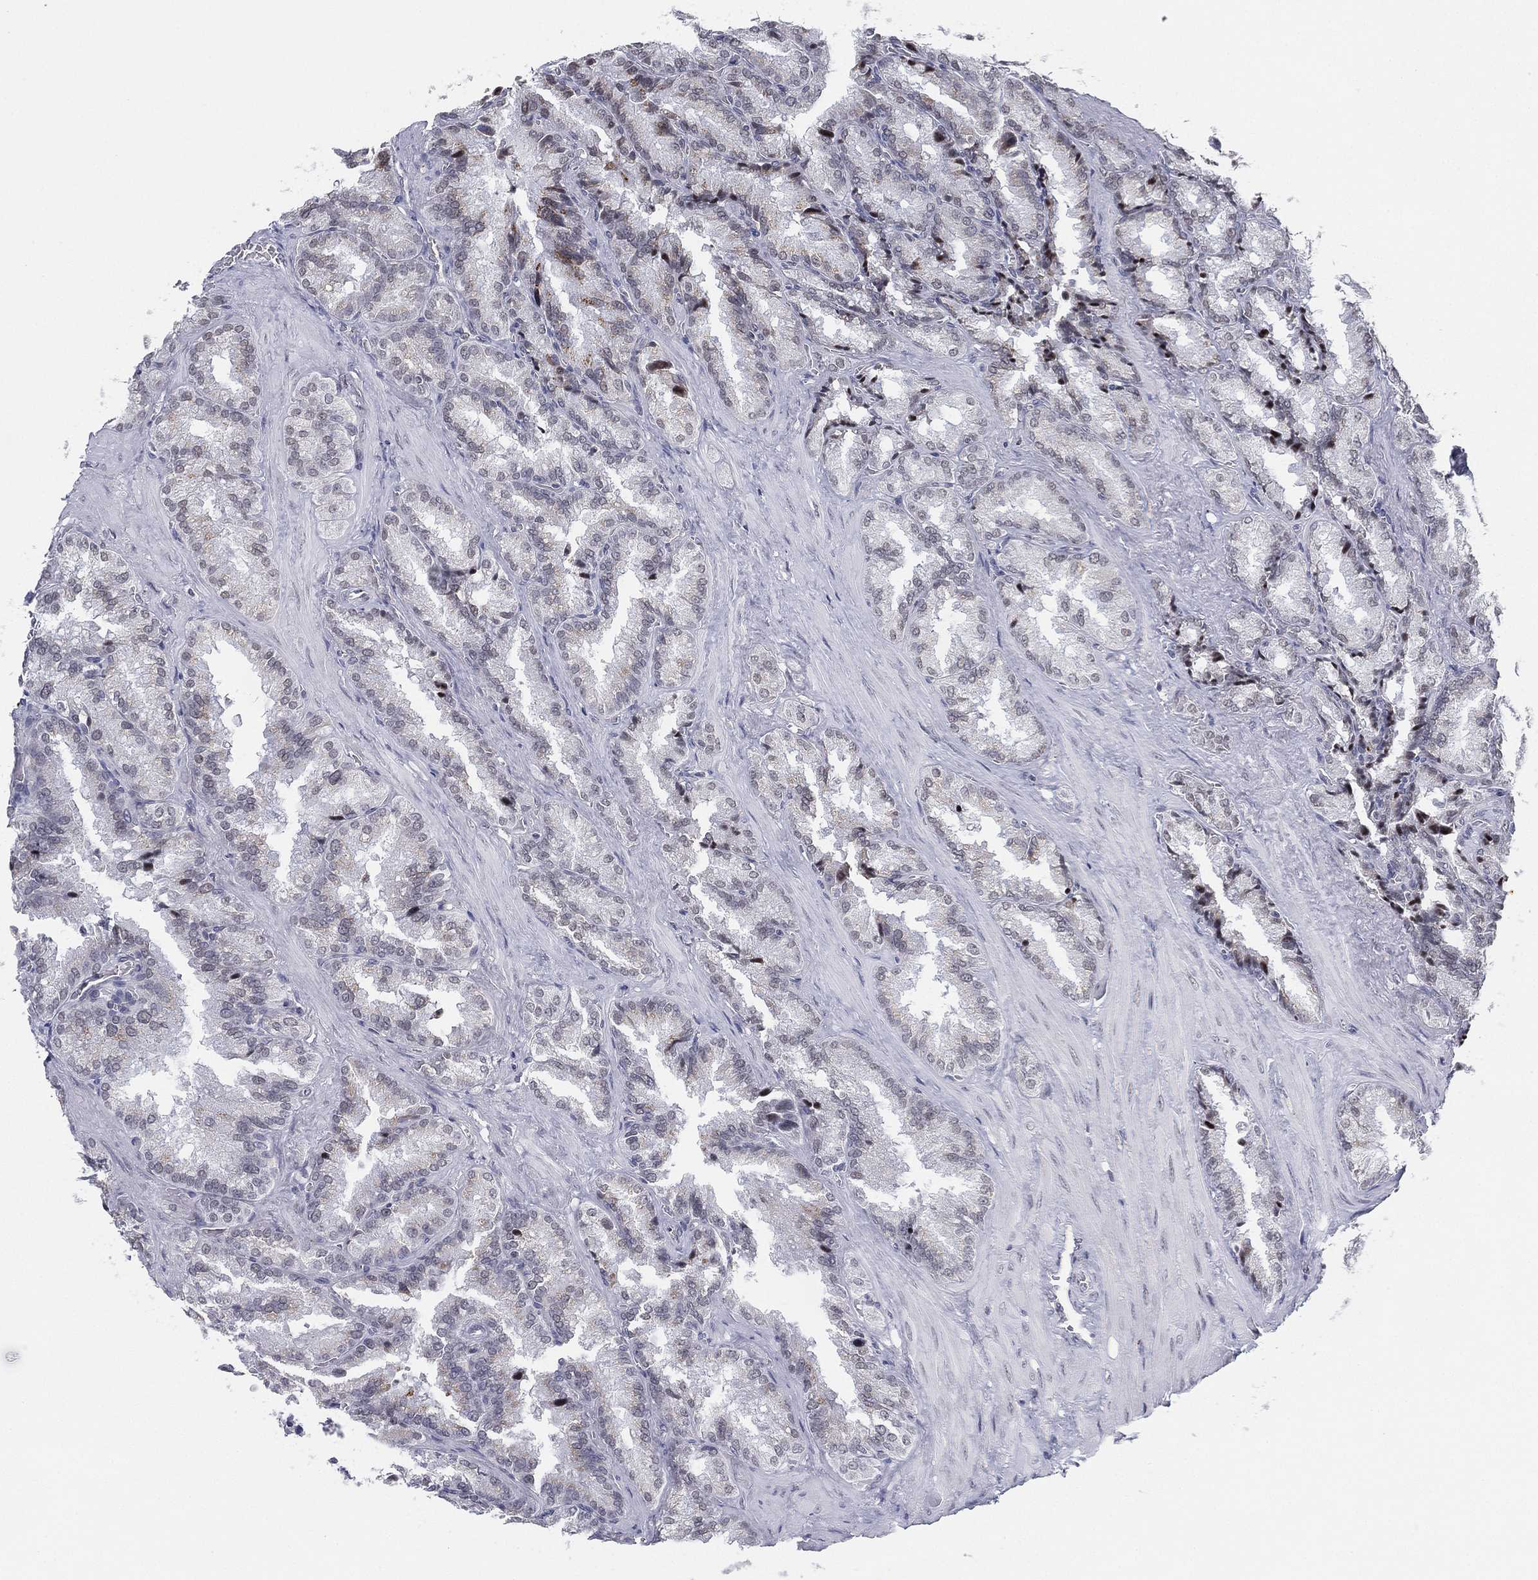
{"staining": {"intensity": "negative", "quantity": "none", "location": "none"}, "tissue": "seminal vesicle", "cell_type": "Glandular cells", "image_type": "normal", "snomed": [{"axis": "morphology", "description": "Normal tissue, NOS"}, {"axis": "topography", "description": "Seminal veicle"}], "caption": "Glandular cells are negative for protein expression in normal human seminal vesicle. Brightfield microscopy of IHC stained with DAB (3,3'-diaminobenzidine) (brown) and hematoxylin (blue), captured at high magnification.", "gene": "CD177", "patient": {"sex": "male", "age": 37}}